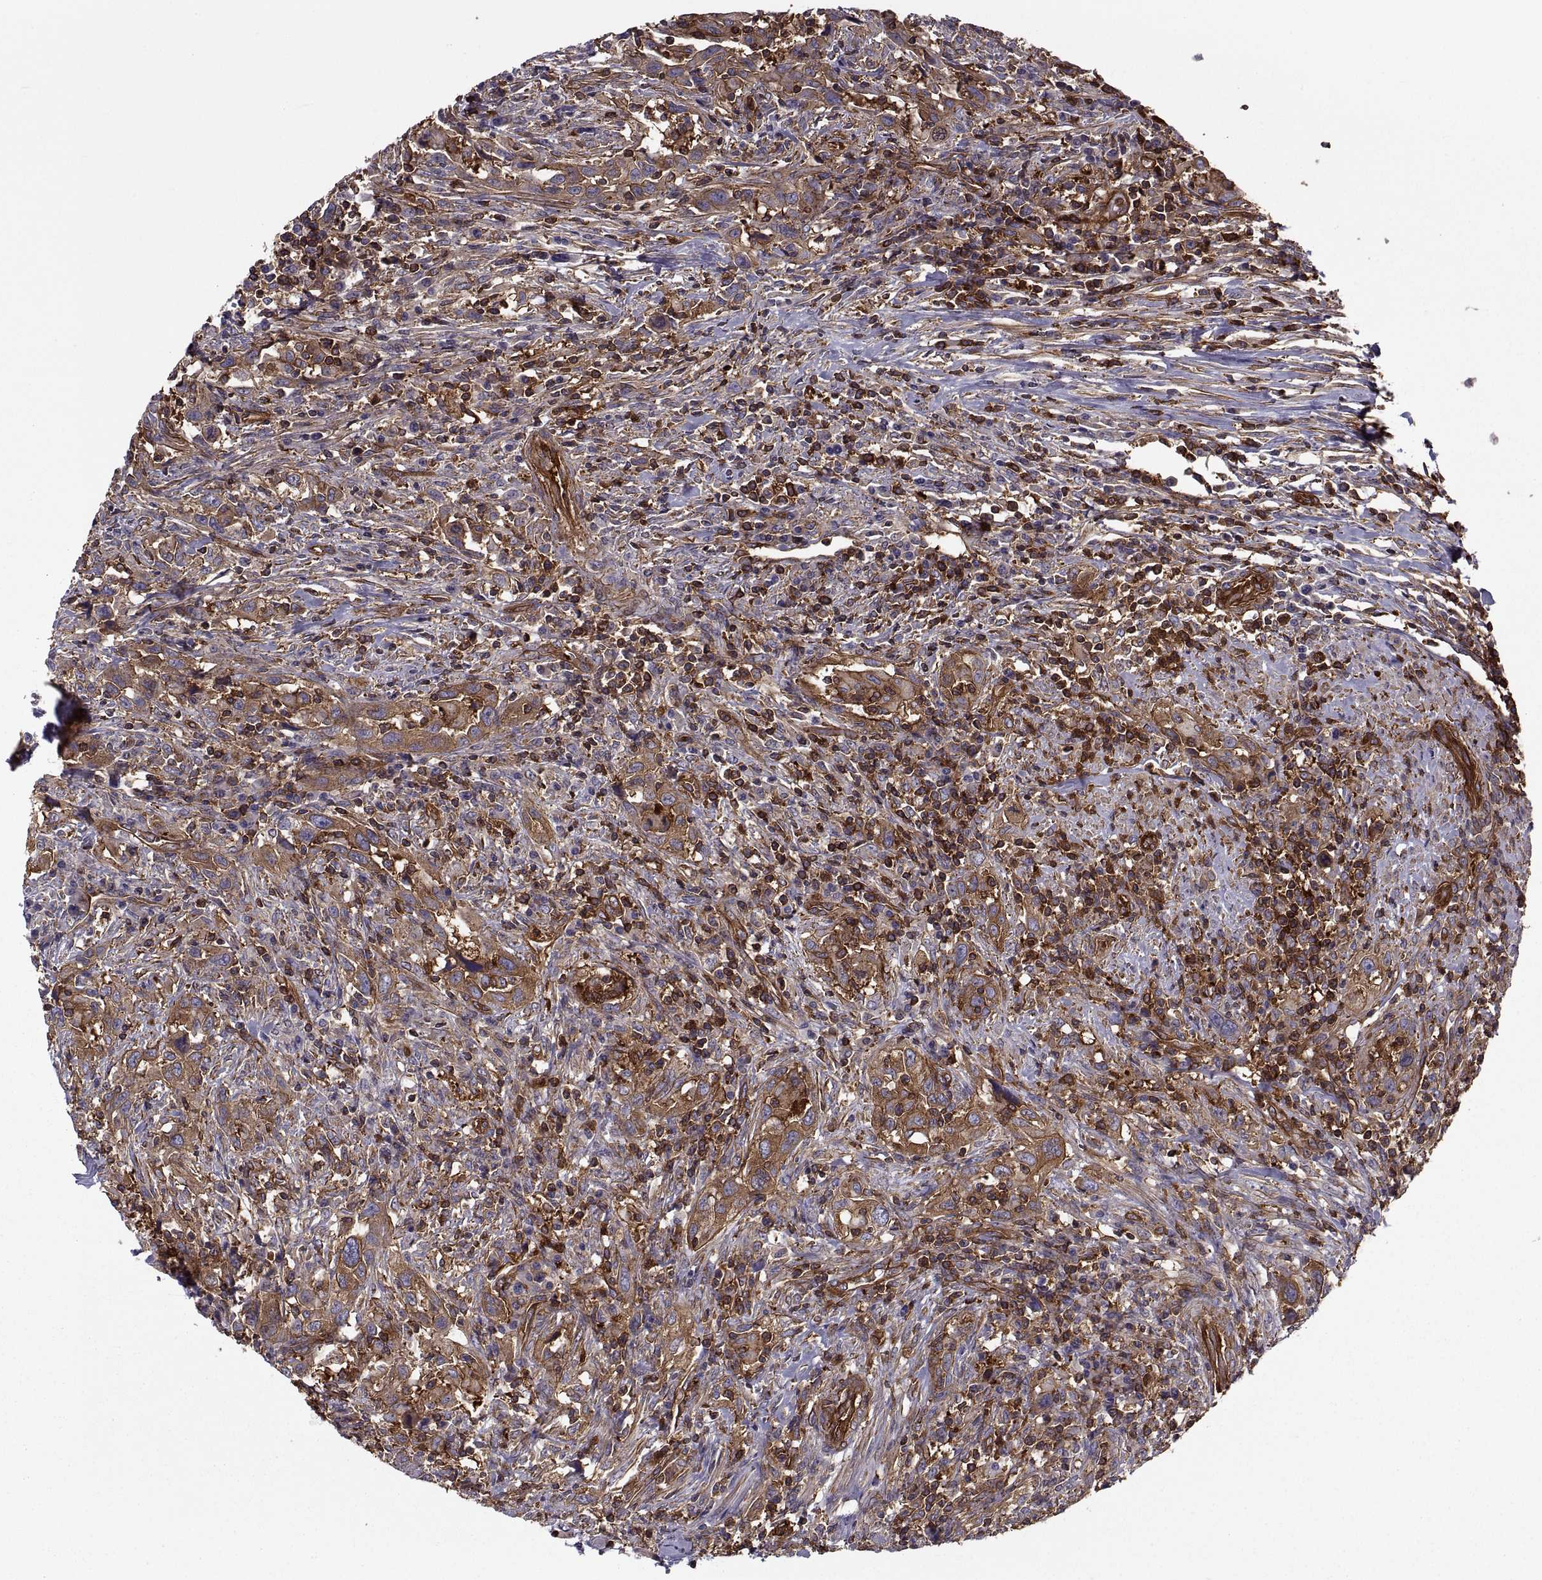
{"staining": {"intensity": "strong", "quantity": ">75%", "location": "cytoplasmic/membranous"}, "tissue": "urothelial cancer", "cell_type": "Tumor cells", "image_type": "cancer", "snomed": [{"axis": "morphology", "description": "Urothelial carcinoma, NOS"}, {"axis": "morphology", "description": "Urothelial carcinoma, High grade"}, {"axis": "topography", "description": "Urinary bladder"}], "caption": "IHC photomicrograph of neoplastic tissue: transitional cell carcinoma stained using immunohistochemistry (IHC) exhibits high levels of strong protein expression localized specifically in the cytoplasmic/membranous of tumor cells, appearing as a cytoplasmic/membranous brown color.", "gene": "MYH9", "patient": {"sex": "female", "age": 64}}